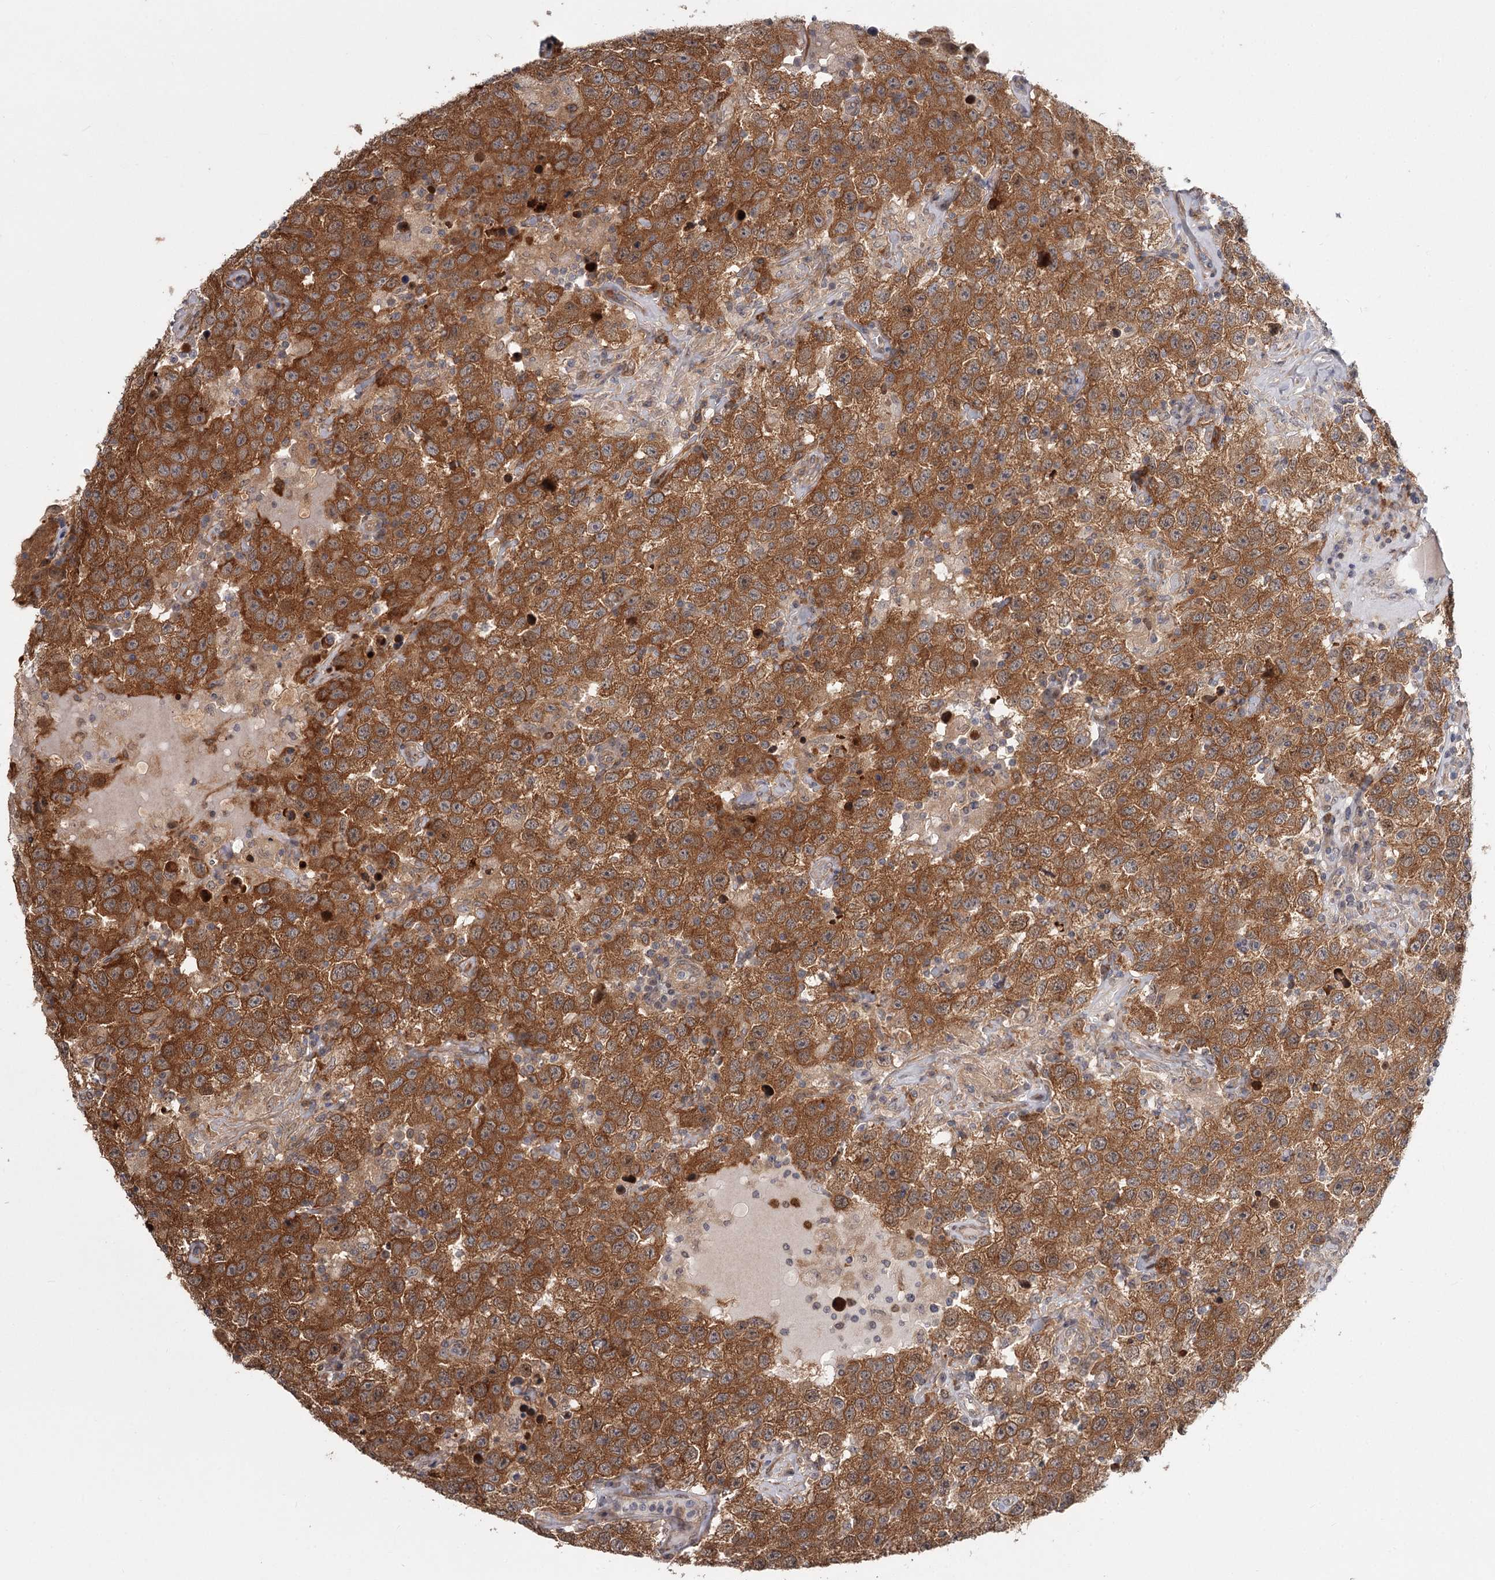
{"staining": {"intensity": "strong", "quantity": ">75%", "location": "cytoplasmic/membranous"}, "tissue": "testis cancer", "cell_type": "Tumor cells", "image_type": "cancer", "snomed": [{"axis": "morphology", "description": "Seminoma, NOS"}, {"axis": "topography", "description": "Testis"}], "caption": "Human testis cancer stained with a brown dye demonstrates strong cytoplasmic/membranous positive staining in approximately >75% of tumor cells.", "gene": "CCNG2", "patient": {"sex": "male", "age": 41}}